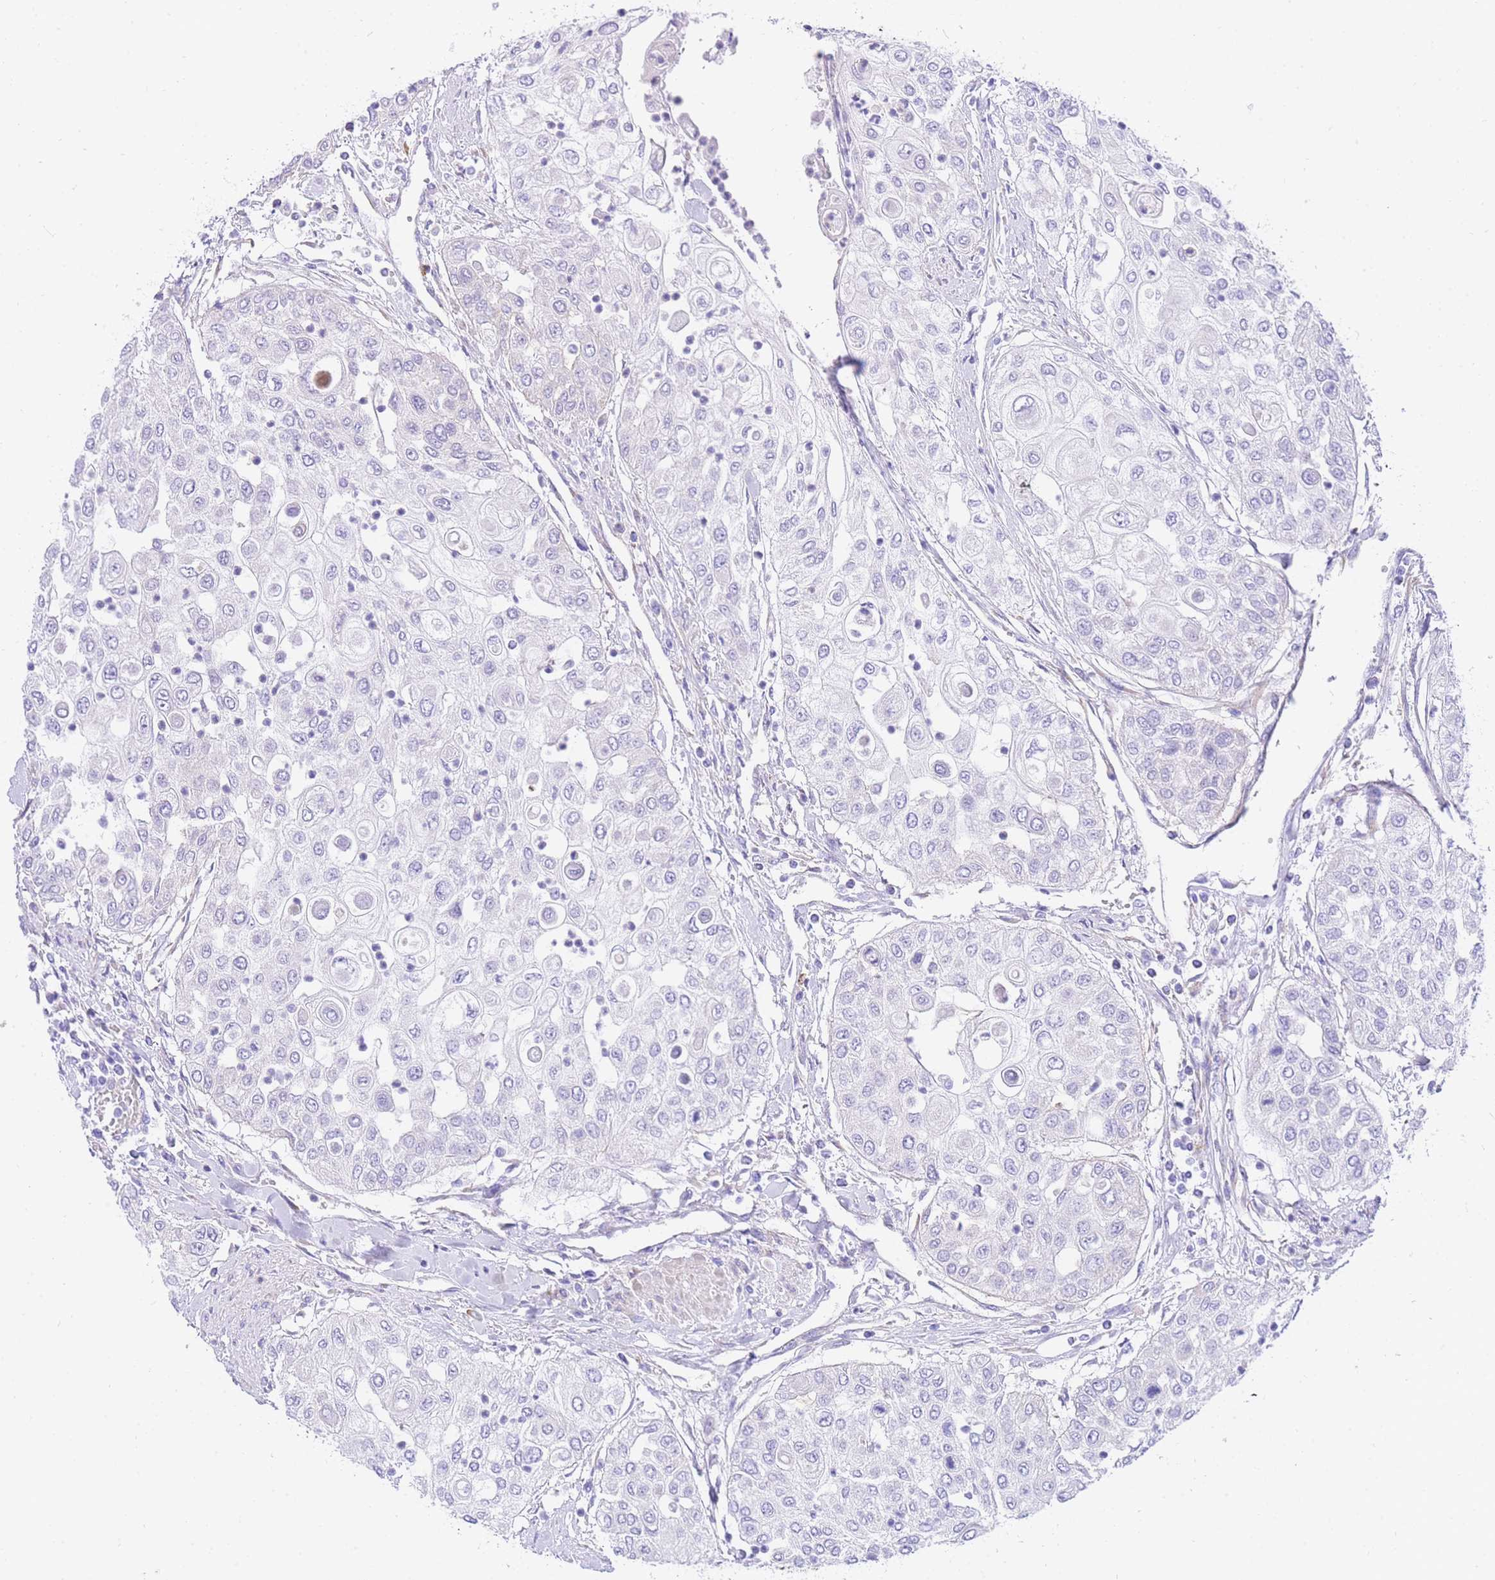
{"staining": {"intensity": "negative", "quantity": "none", "location": "none"}, "tissue": "urothelial cancer", "cell_type": "Tumor cells", "image_type": "cancer", "snomed": [{"axis": "morphology", "description": "Urothelial carcinoma, High grade"}, {"axis": "topography", "description": "Urinary bladder"}], "caption": "Image shows no protein positivity in tumor cells of urothelial carcinoma (high-grade) tissue.", "gene": "SRSF12", "patient": {"sex": "female", "age": 79}}